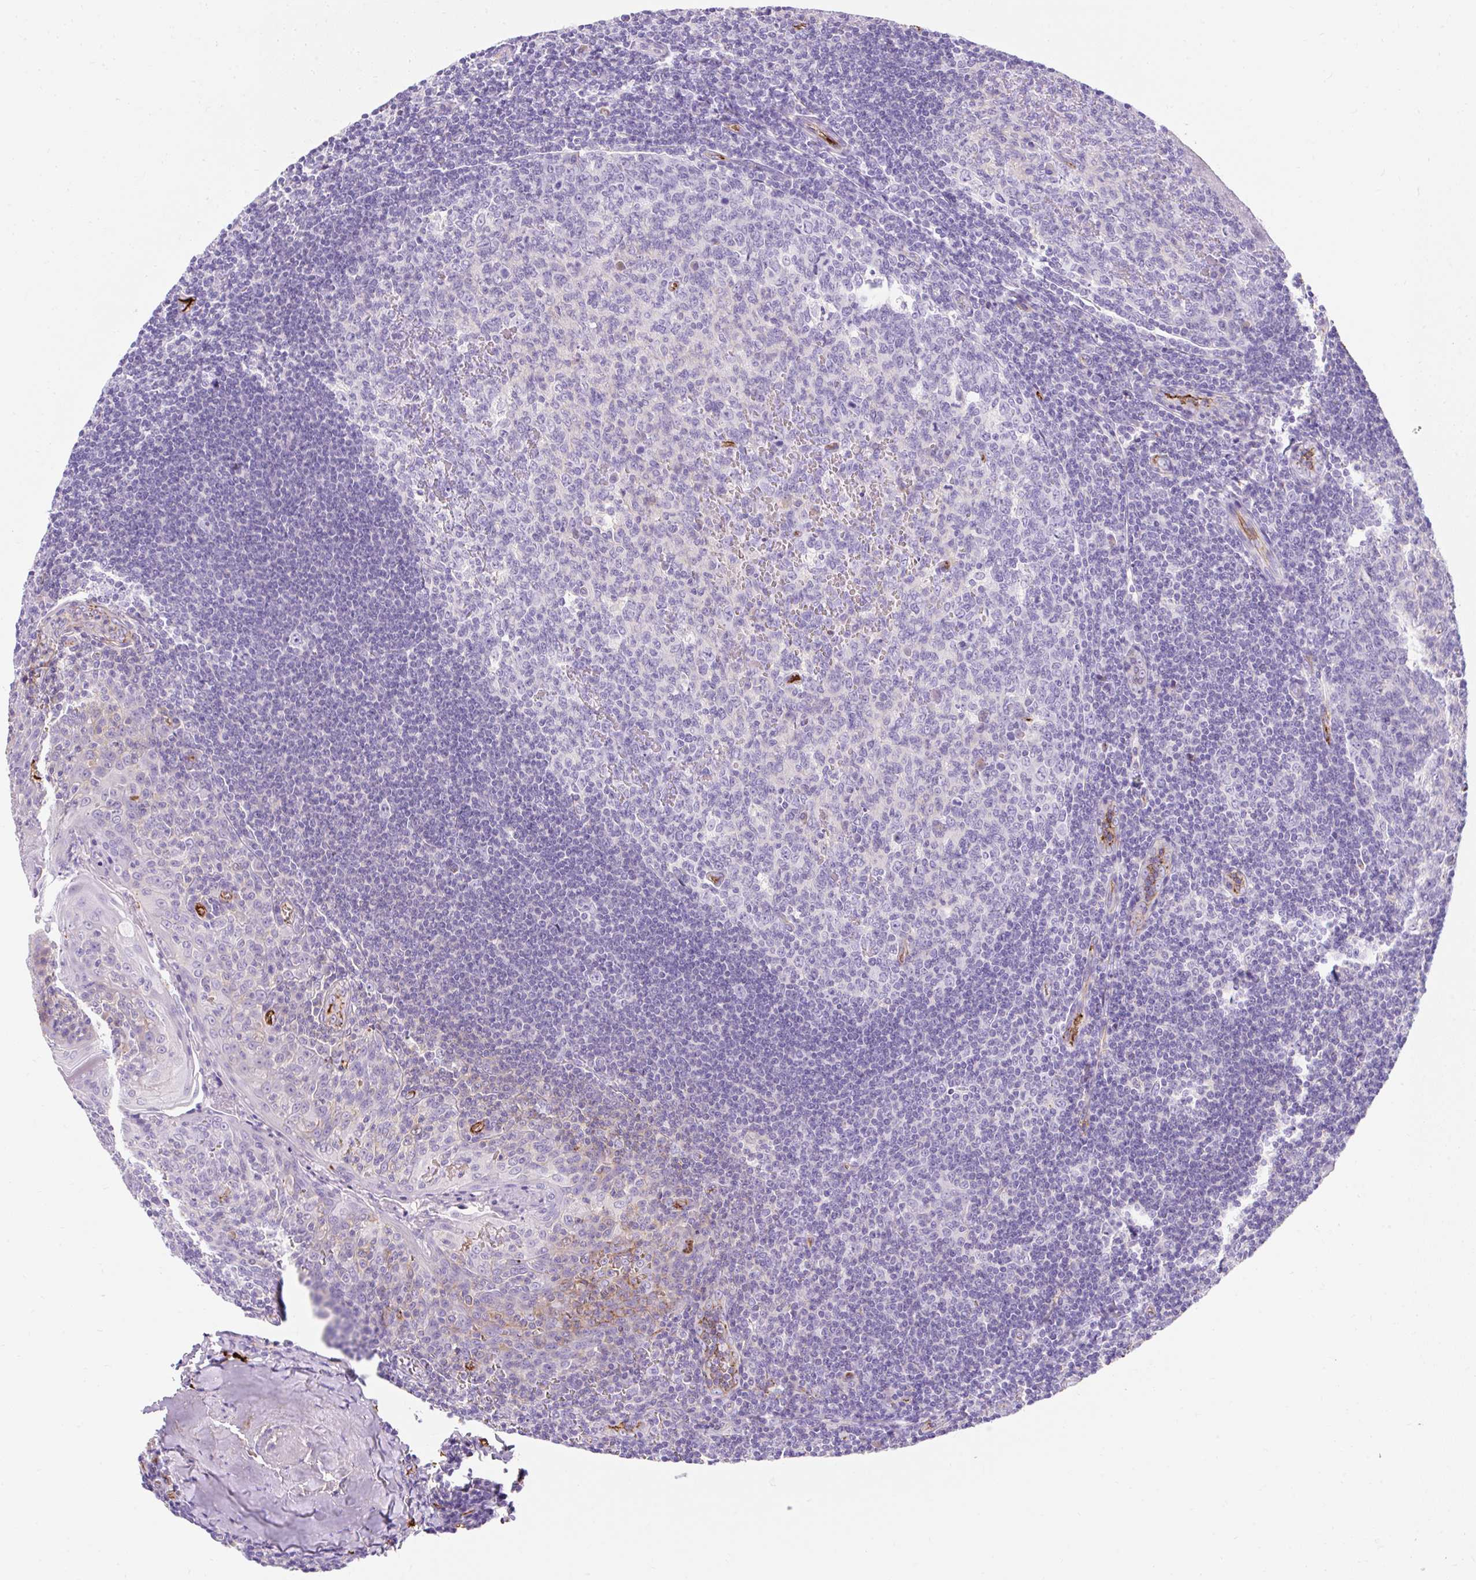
{"staining": {"intensity": "negative", "quantity": "none", "location": "none"}, "tissue": "tonsil", "cell_type": "Germinal center cells", "image_type": "normal", "snomed": [{"axis": "morphology", "description": "Normal tissue, NOS"}, {"axis": "topography", "description": "Tonsil"}], "caption": "IHC image of normal tonsil stained for a protein (brown), which displays no positivity in germinal center cells.", "gene": "APOC2", "patient": {"sex": "male", "age": 27}}